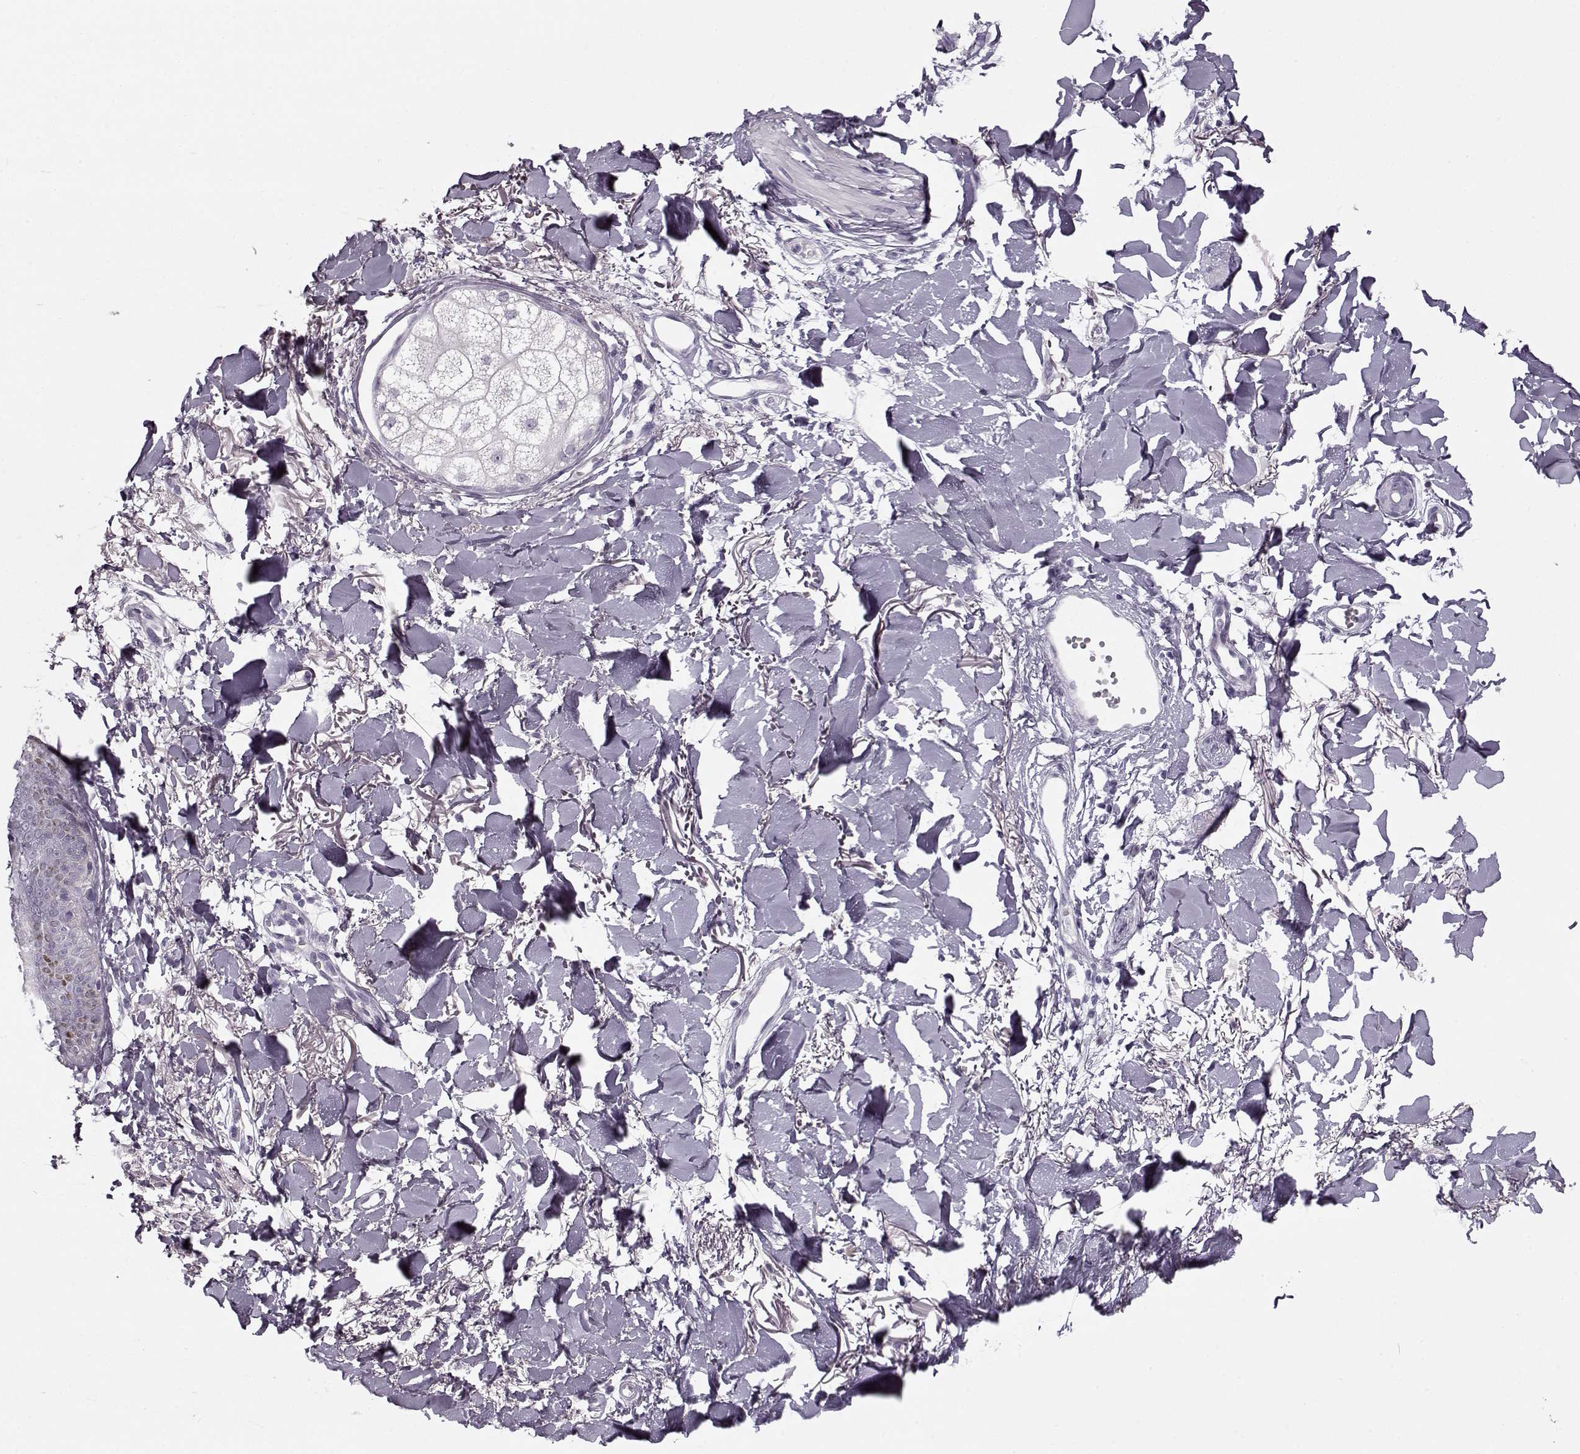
{"staining": {"intensity": "negative", "quantity": "none", "location": "none"}, "tissue": "skin cancer", "cell_type": "Tumor cells", "image_type": "cancer", "snomed": [{"axis": "morphology", "description": "Normal tissue, NOS"}, {"axis": "morphology", "description": "Basal cell carcinoma"}, {"axis": "topography", "description": "Skin"}], "caption": "Image shows no protein positivity in tumor cells of skin cancer tissue.", "gene": "PNMT", "patient": {"sex": "male", "age": 84}}